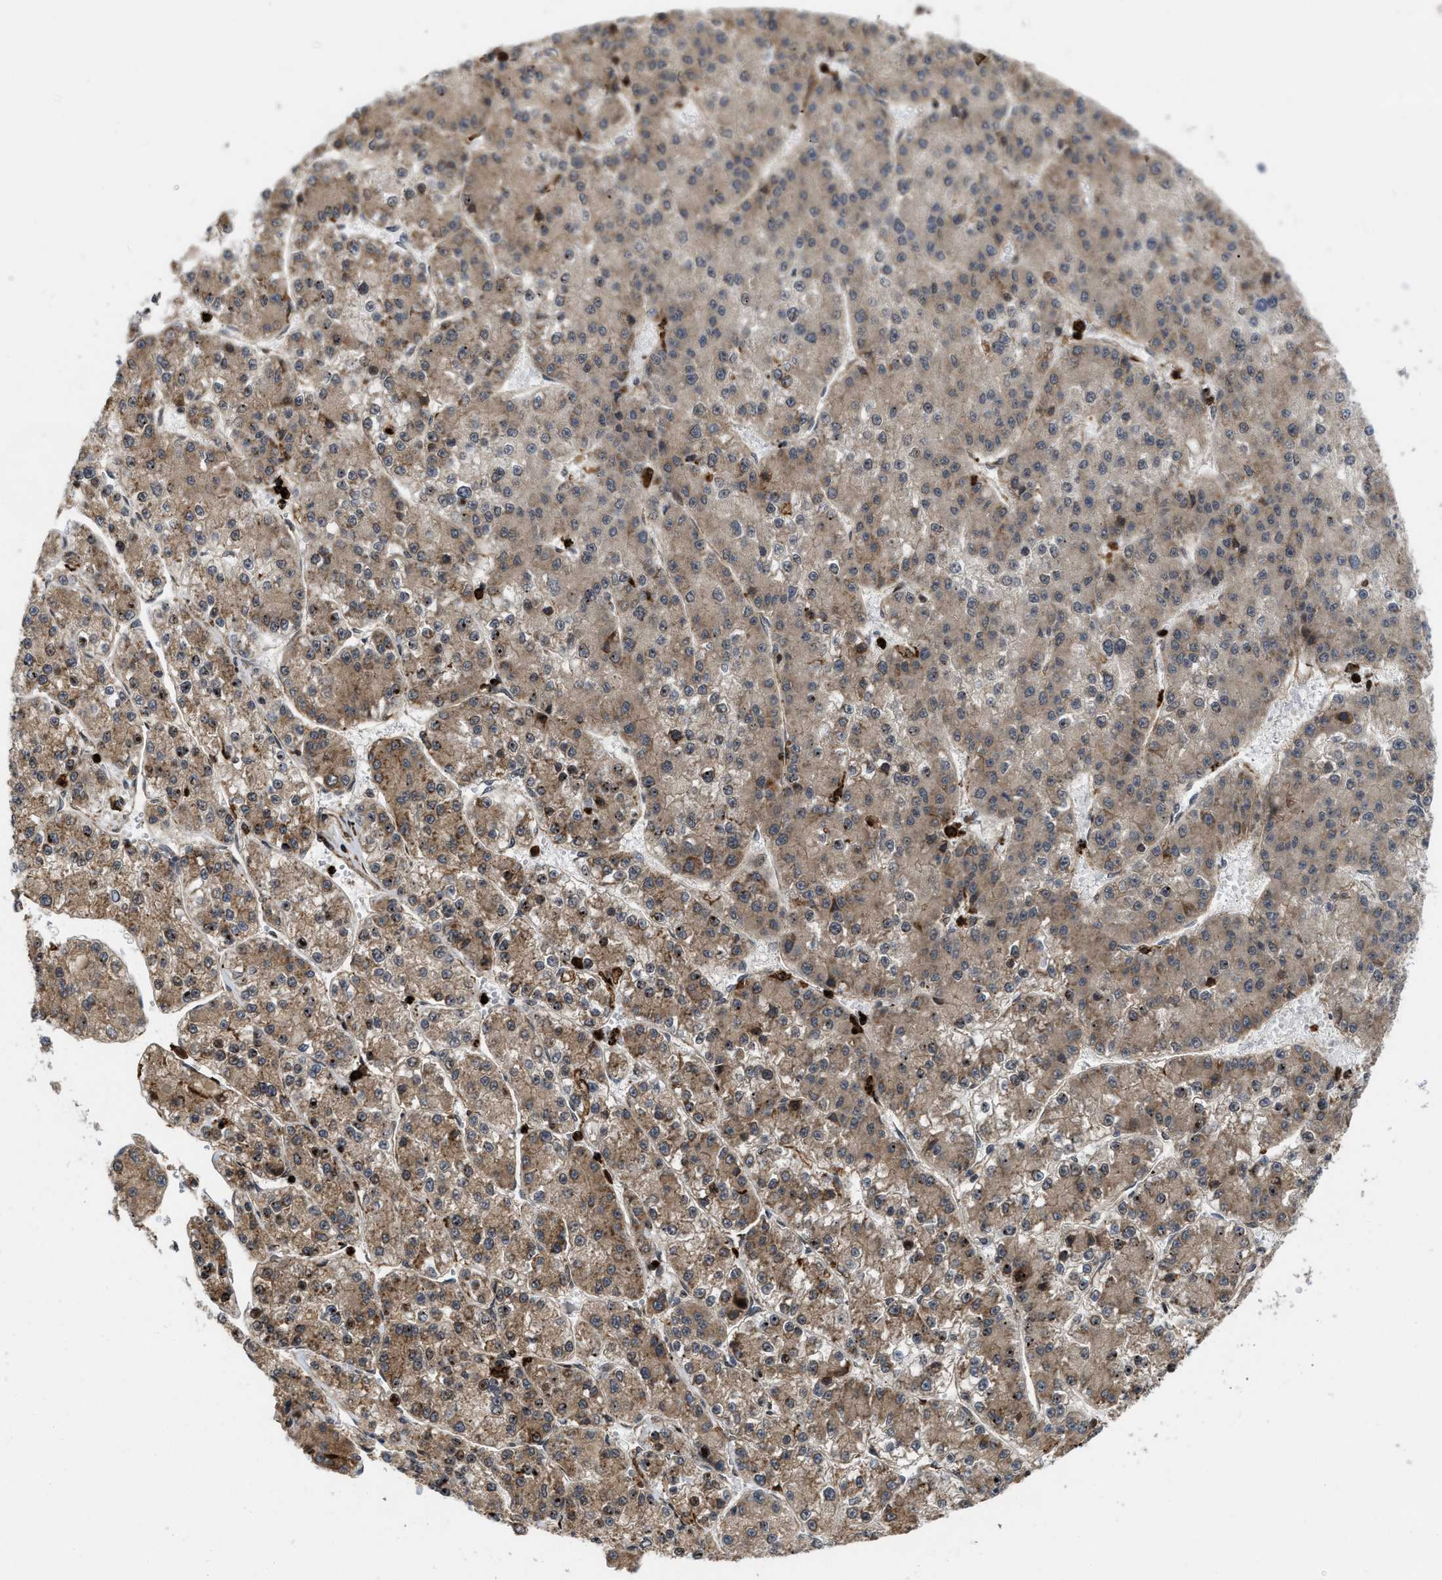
{"staining": {"intensity": "moderate", "quantity": ">75%", "location": "cytoplasmic/membranous"}, "tissue": "liver cancer", "cell_type": "Tumor cells", "image_type": "cancer", "snomed": [{"axis": "morphology", "description": "Carcinoma, Hepatocellular, NOS"}, {"axis": "topography", "description": "Liver"}], "caption": "Immunohistochemical staining of liver hepatocellular carcinoma displays moderate cytoplasmic/membranous protein positivity in approximately >75% of tumor cells.", "gene": "IQCE", "patient": {"sex": "female", "age": 73}}